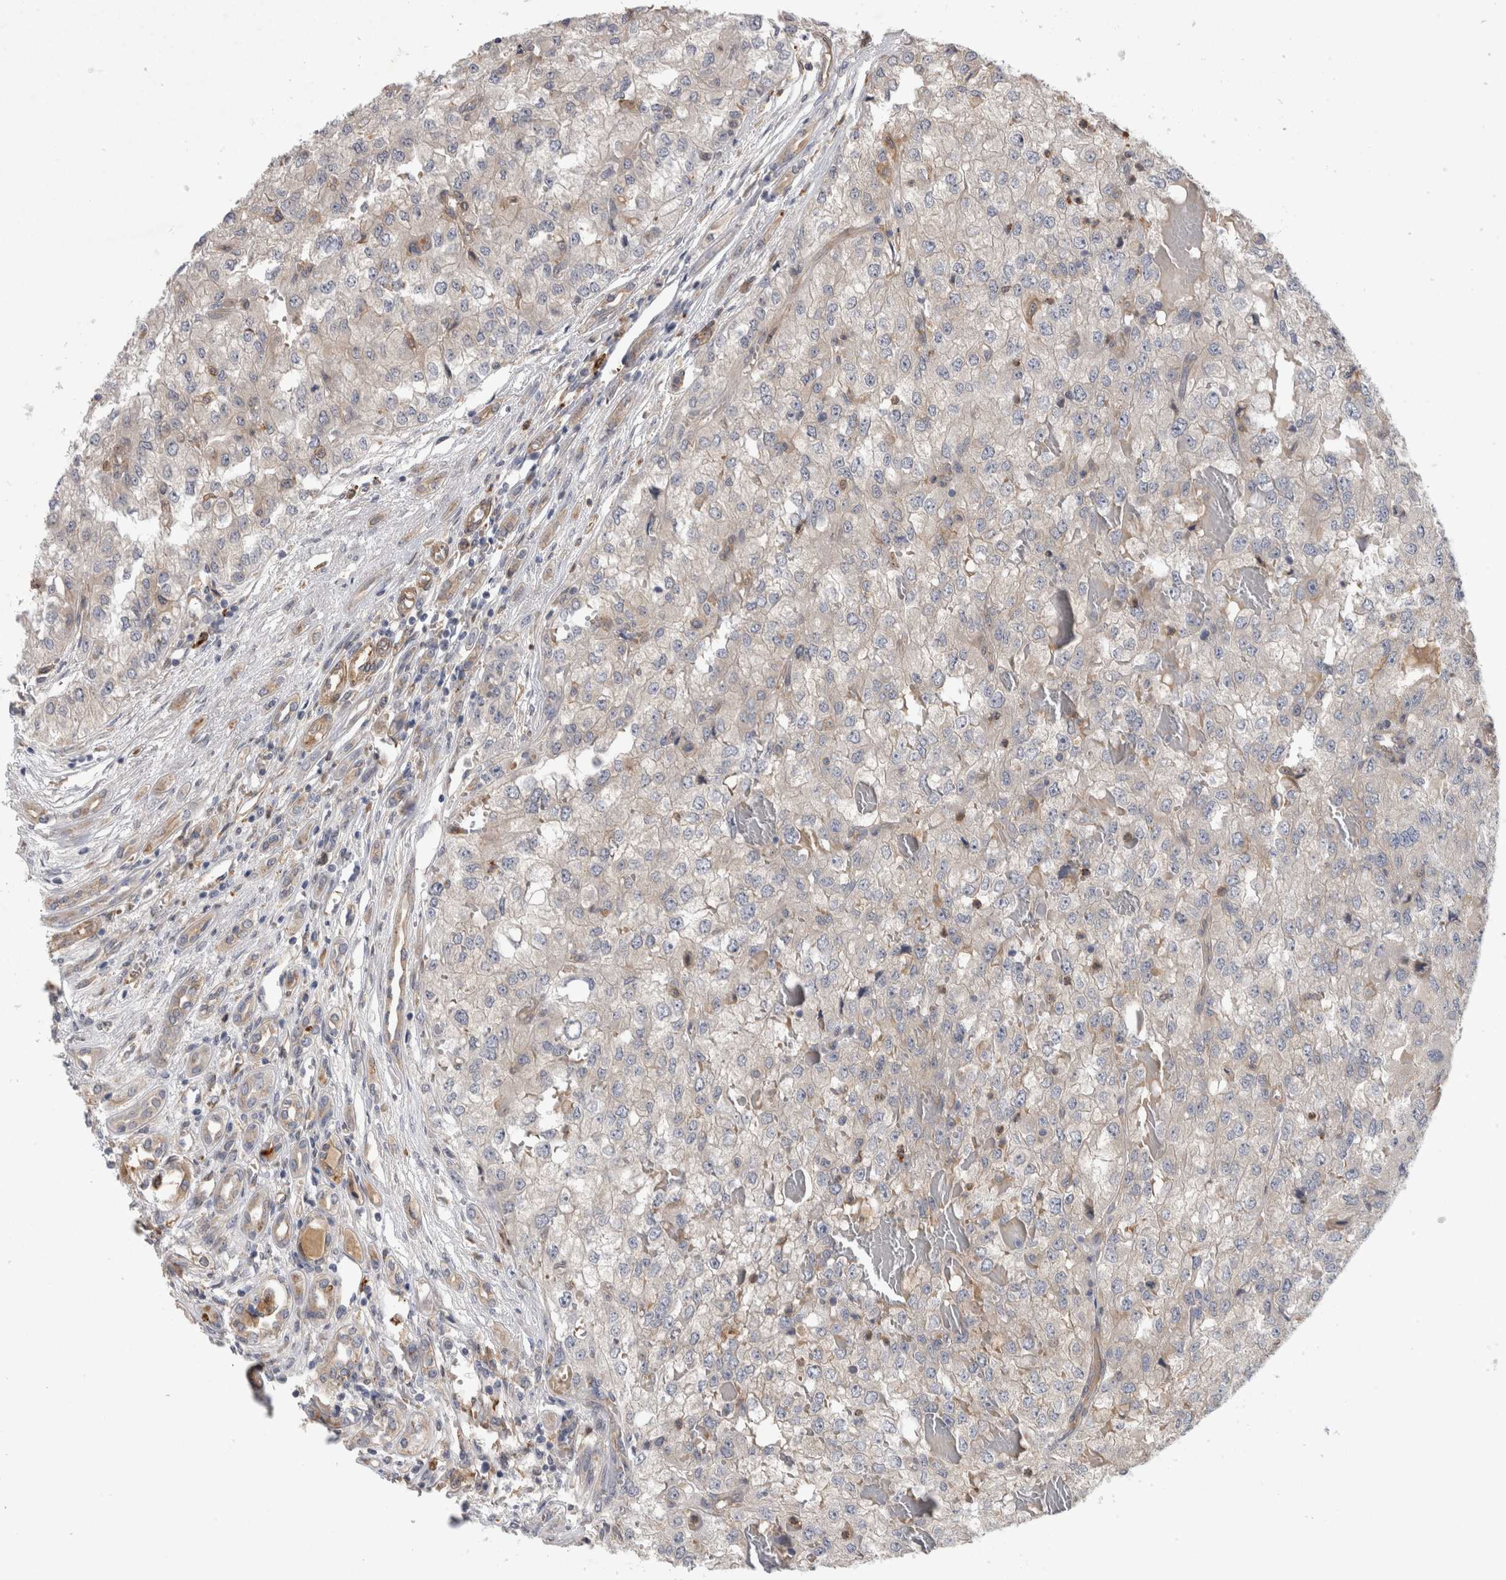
{"staining": {"intensity": "negative", "quantity": "none", "location": "none"}, "tissue": "renal cancer", "cell_type": "Tumor cells", "image_type": "cancer", "snomed": [{"axis": "morphology", "description": "Adenocarcinoma, NOS"}, {"axis": "topography", "description": "Kidney"}], "caption": "Tumor cells are negative for protein expression in human renal adenocarcinoma.", "gene": "ANKFY1", "patient": {"sex": "female", "age": 54}}